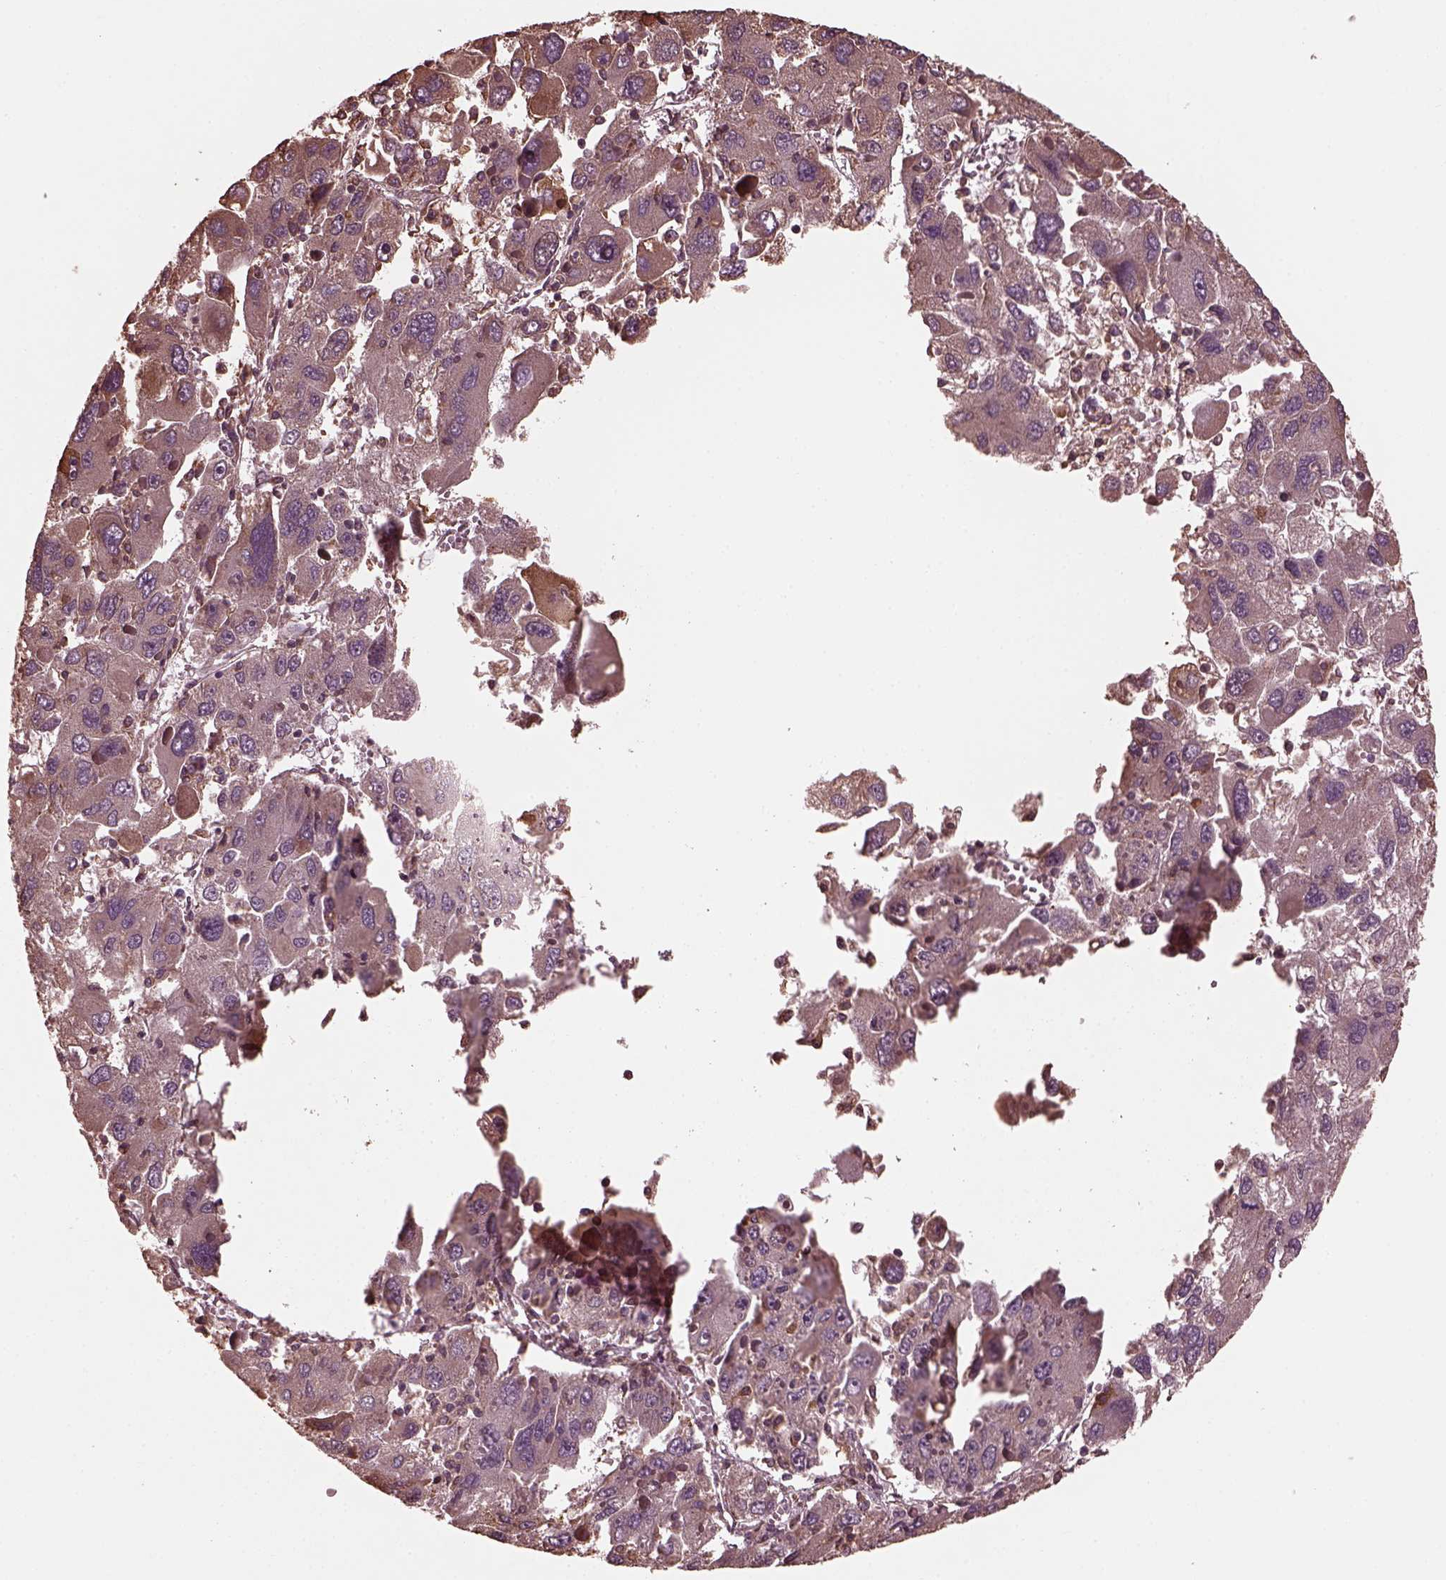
{"staining": {"intensity": "weak", "quantity": ">75%", "location": "cytoplasmic/membranous"}, "tissue": "liver cancer", "cell_type": "Tumor cells", "image_type": "cancer", "snomed": [{"axis": "morphology", "description": "Carcinoma, Hepatocellular, NOS"}, {"axis": "topography", "description": "Liver"}], "caption": "A high-resolution image shows IHC staining of liver cancer, which shows weak cytoplasmic/membranous positivity in approximately >75% of tumor cells.", "gene": "ZNF292", "patient": {"sex": "female", "age": 41}}